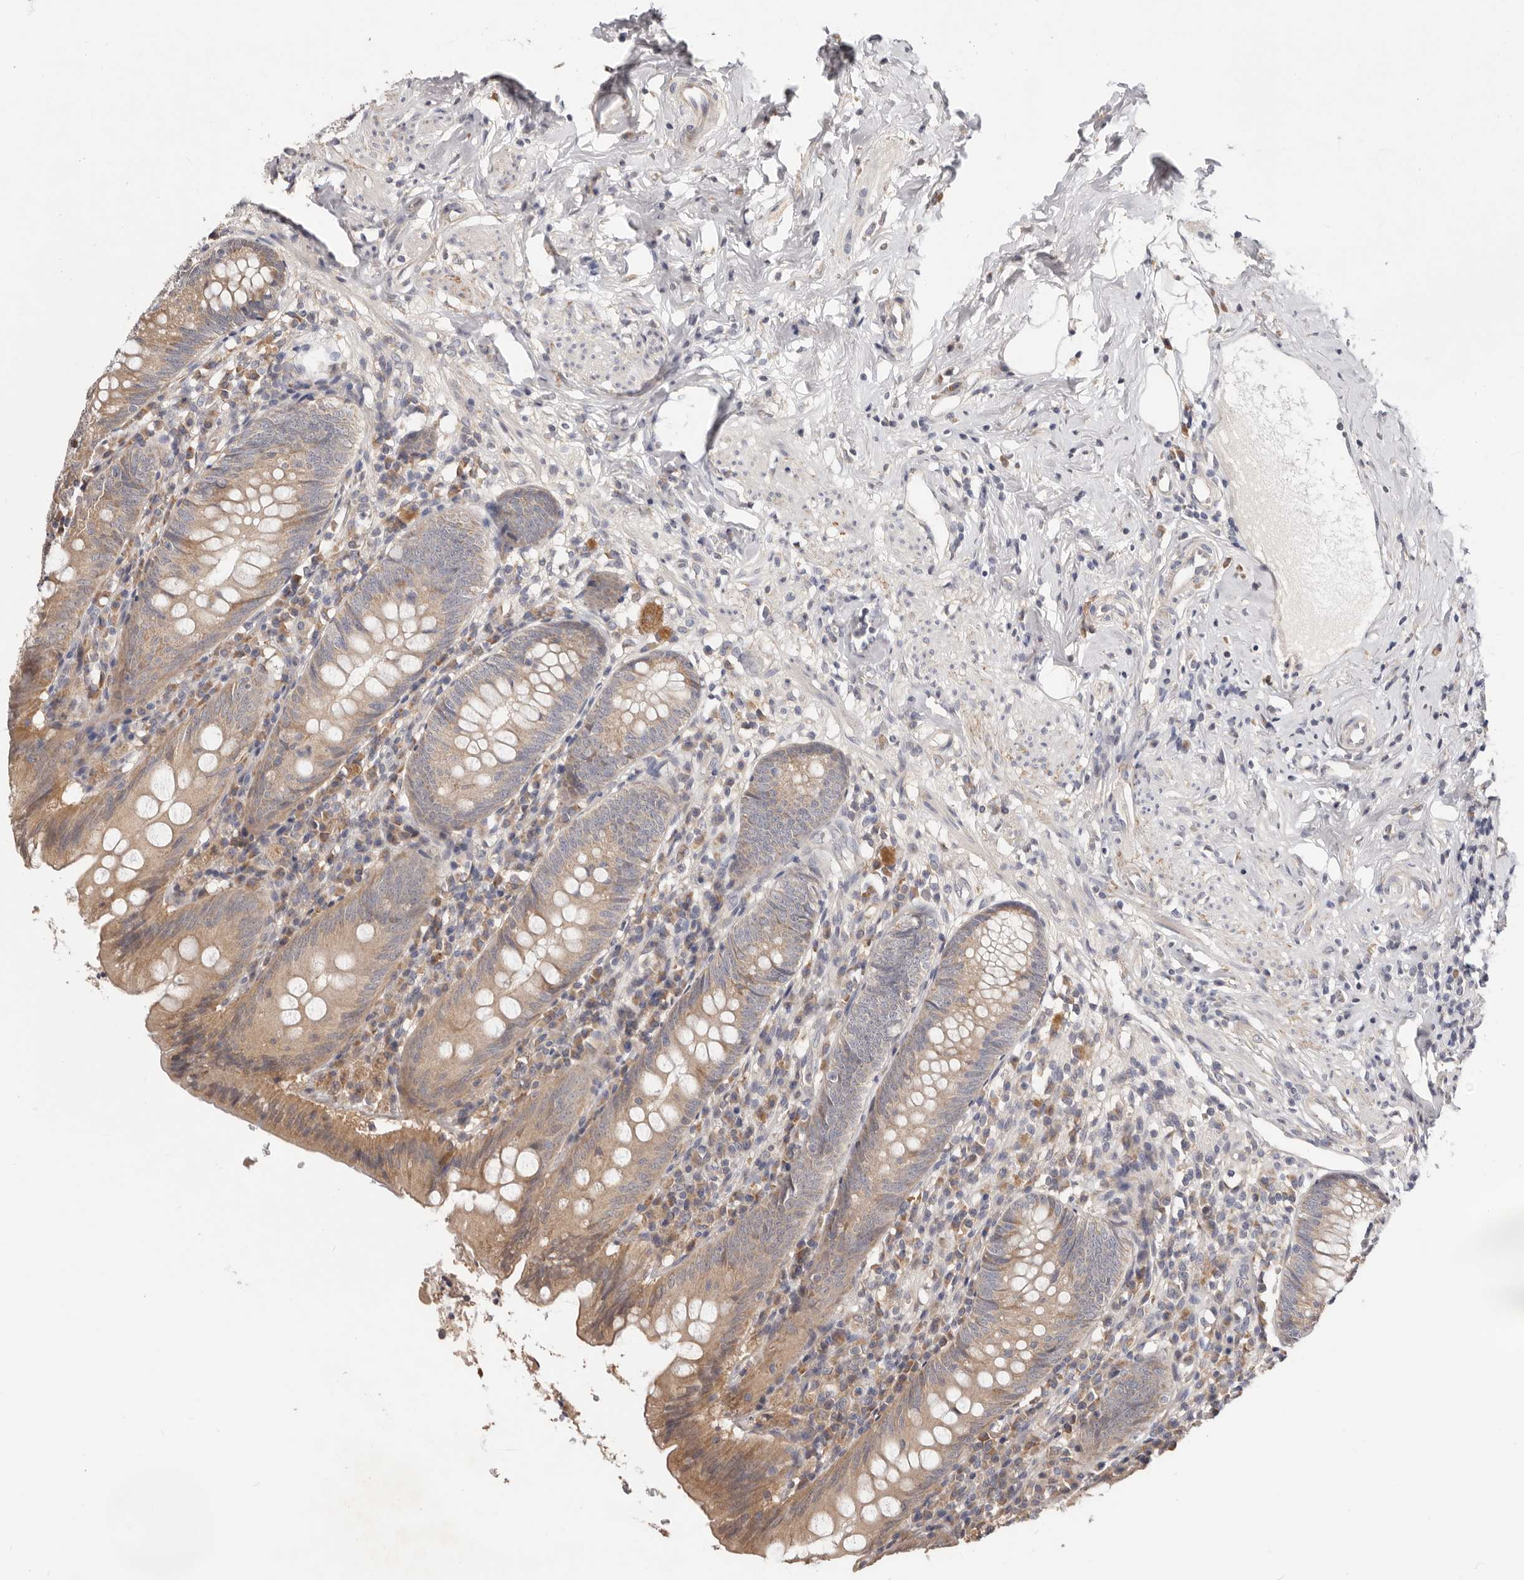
{"staining": {"intensity": "moderate", "quantity": "25%-75%", "location": "cytoplasmic/membranous"}, "tissue": "appendix", "cell_type": "Glandular cells", "image_type": "normal", "snomed": [{"axis": "morphology", "description": "Normal tissue, NOS"}, {"axis": "topography", "description": "Appendix"}], "caption": "Appendix stained with DAB immunohistochemistry (IHC) displays medium levels of moderate cytoplasmic/membranous expression in approximately 25%-75% of glandular cells.", "gene": "LRP6", "patient": {"sex": "female", "age": 54}}